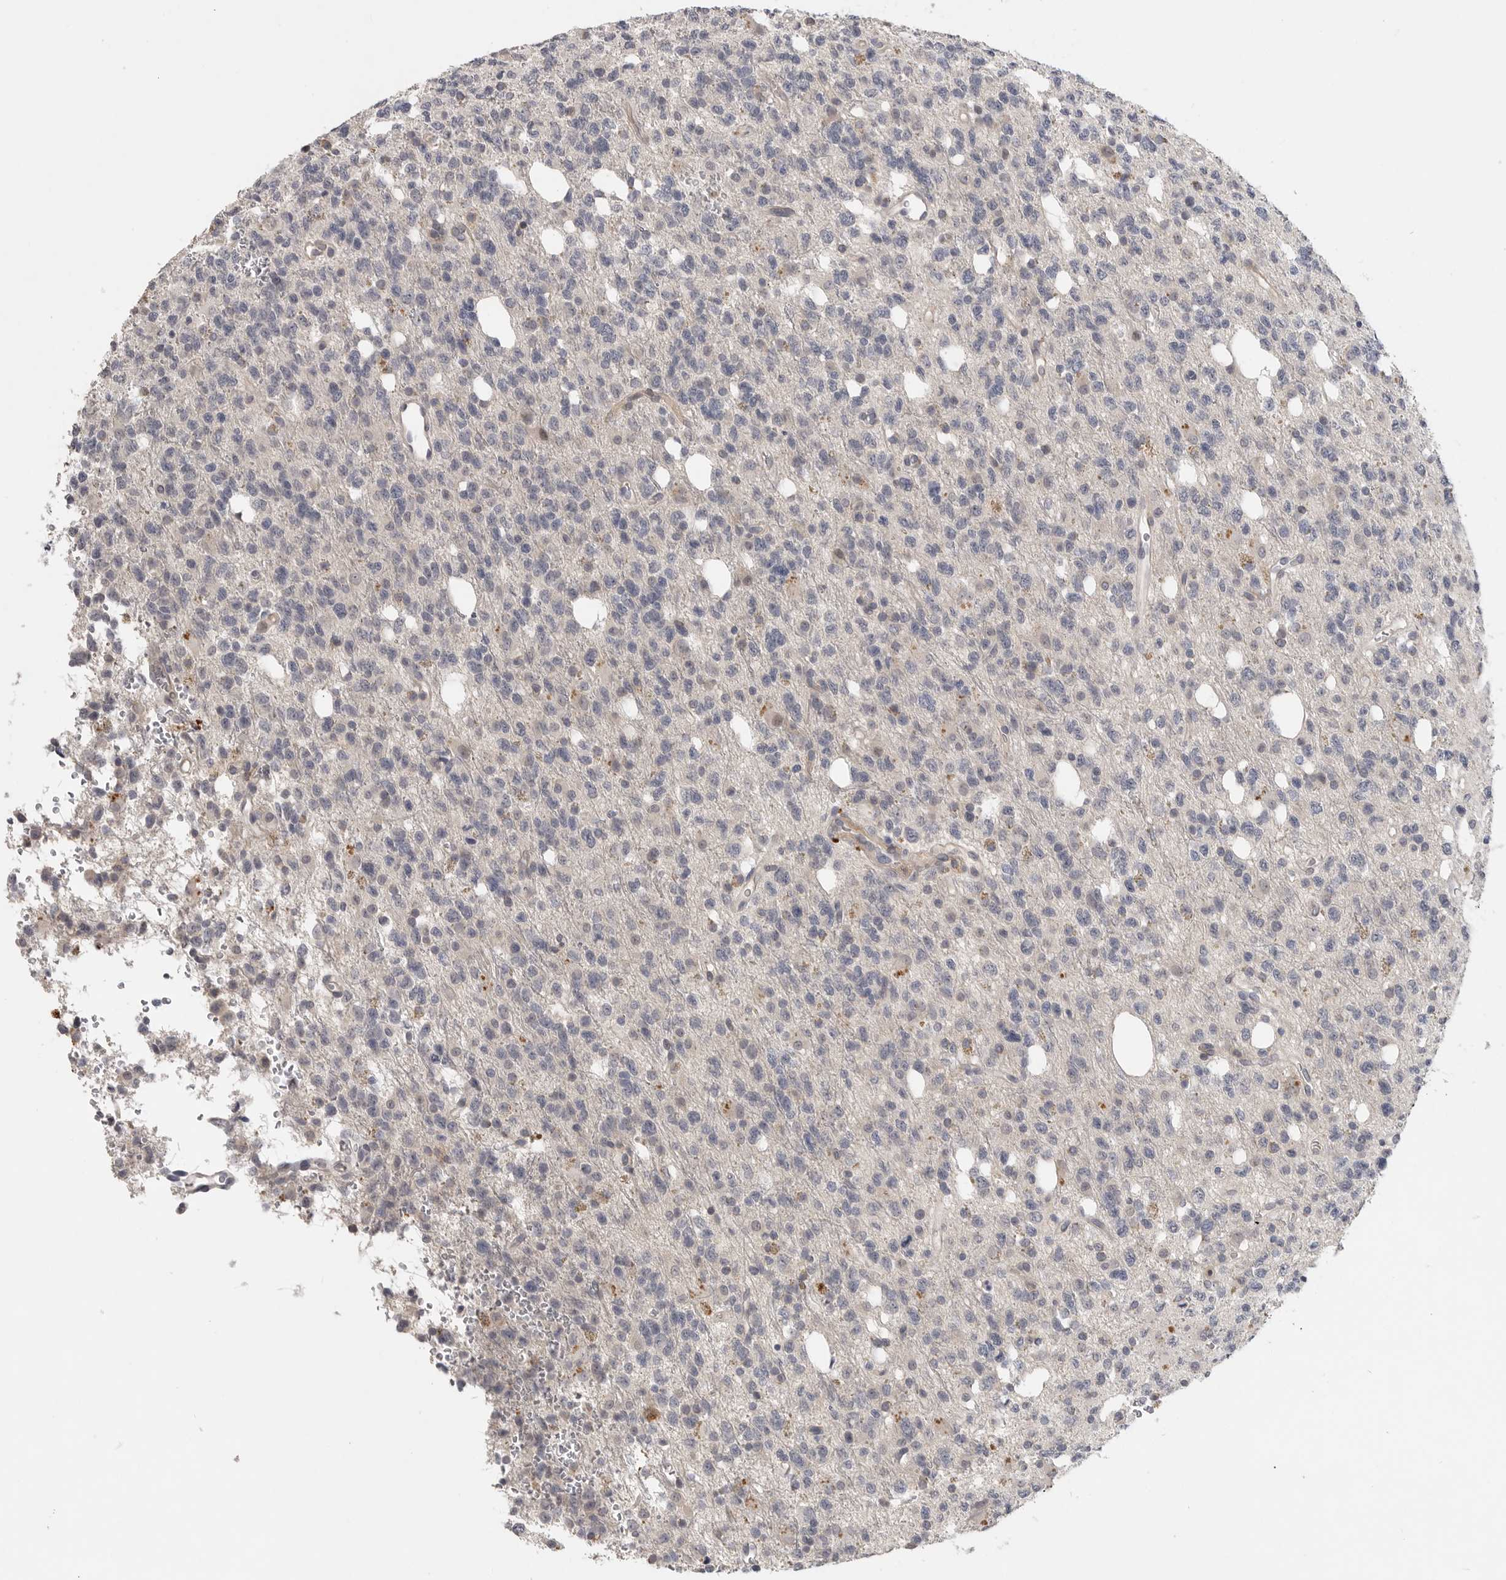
{"staining": {"intensity": "negative", "quantity": "none", "location": "none"}, "tissue": "glioma", "cell_type": "Tumor cells", "image_type": "cancer", "snomed": [{"axis": "morphology", "description": "Glioma, malignant, High grade"}, {"axis": "topography", "description": "Brain"}], "caption": "Immunohistochemistry micrograph of neoplastic tissue: glioma stained with DAB displays no significant protein positivity in tumor cells. (Stains: DAB IHC with hematoxylin counter stain, Microscopy: brightfield microscopy at high magnification).", "gene": "ITGAD", "patient": {"sex": "female", "age": 62}}